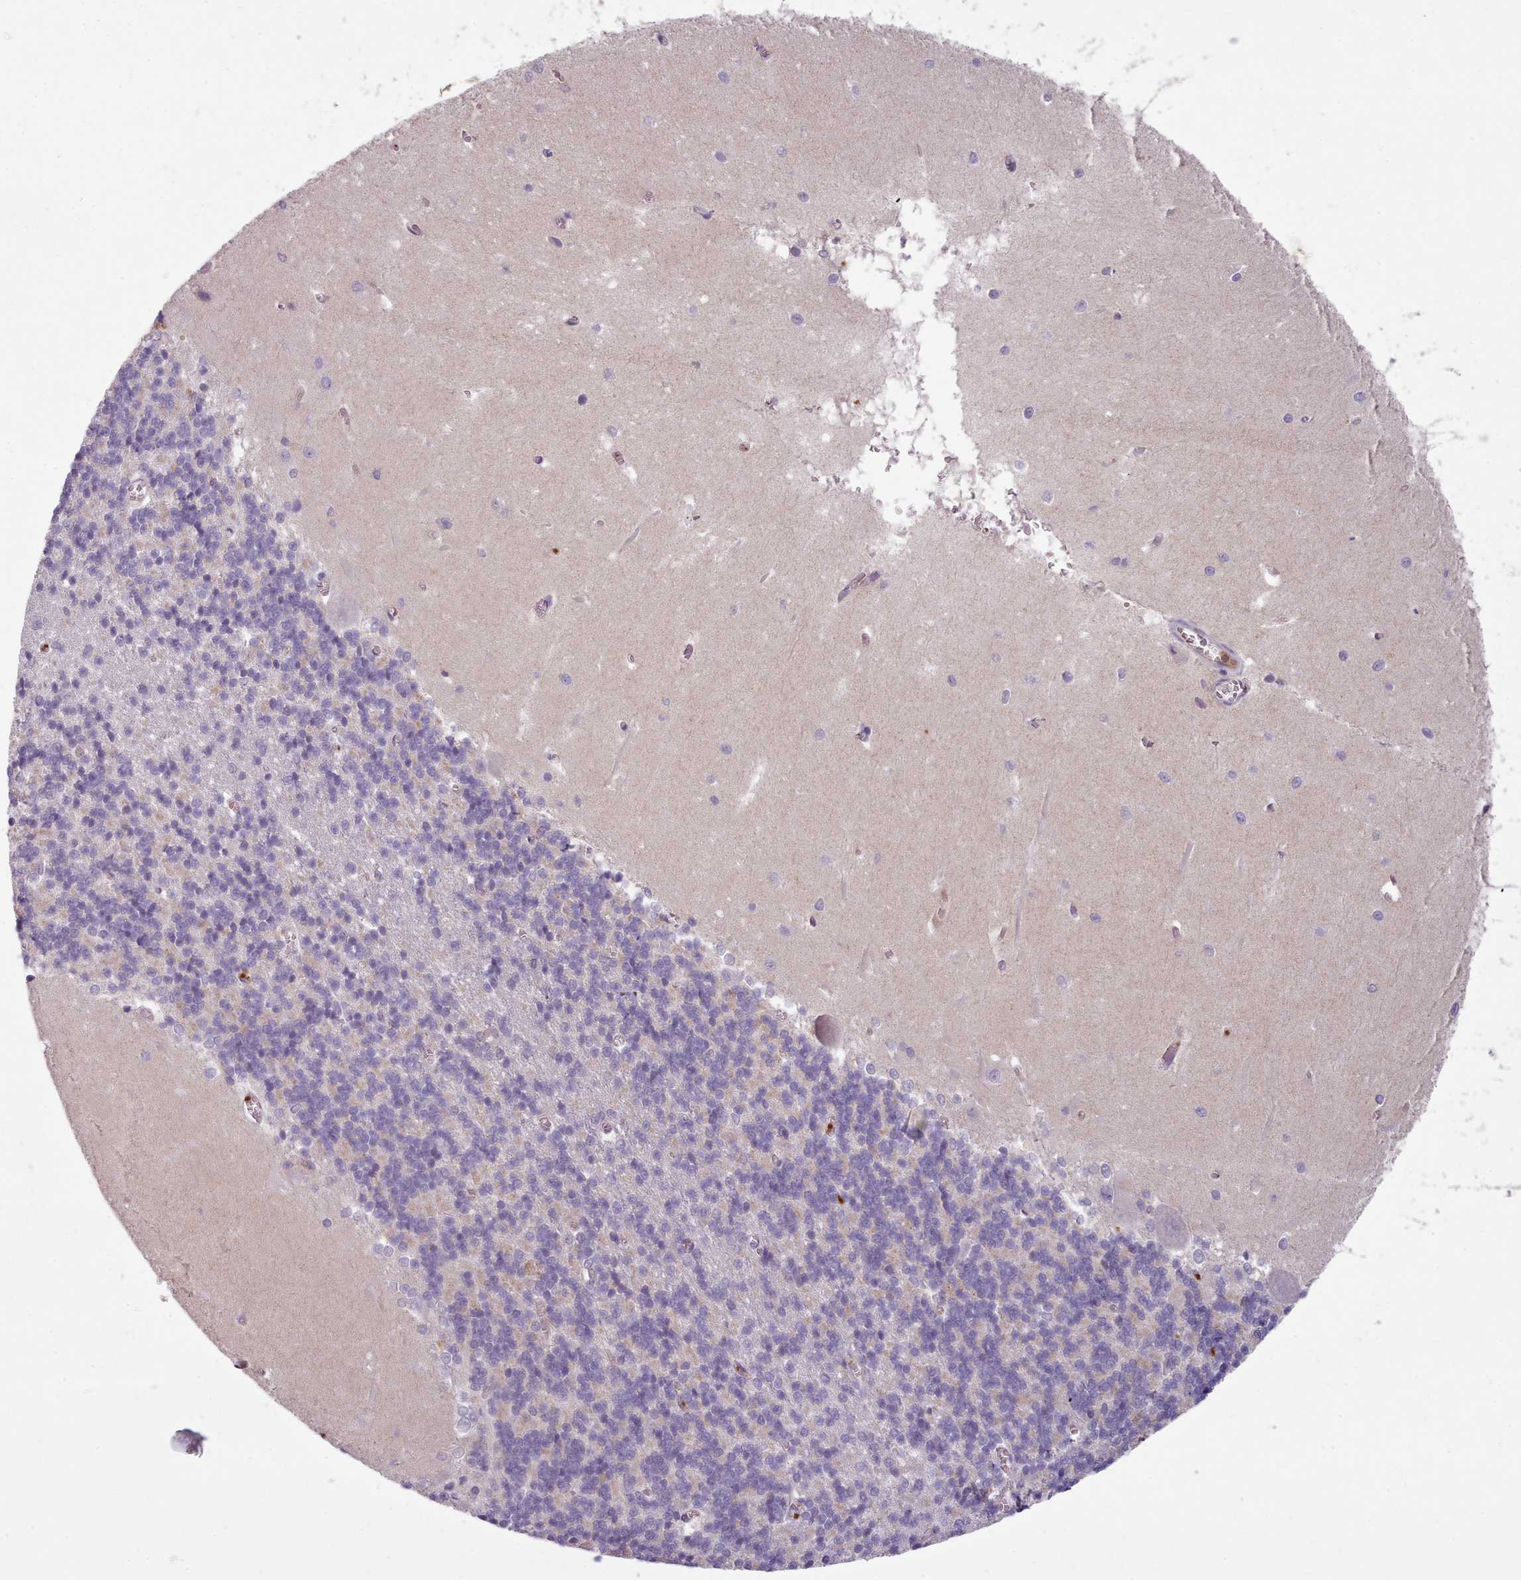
{"staining": {"intensity": "negative", "quantity": "none", "location": "none"}, "tissue": "cerebellum", "cell_type": "Cells in granular layer", "image_type": "normal", "snomed": [{"axis": "morphology", "description": "Normal tissue, NOS"}, {"axis": "topography", "description": "Cerebellum"}], "caption": "An image of human cerebellum is negative for staining in cells in granular layer.", "gene": "CD300LF", "patient": {"sex": "male", "age": 37}}